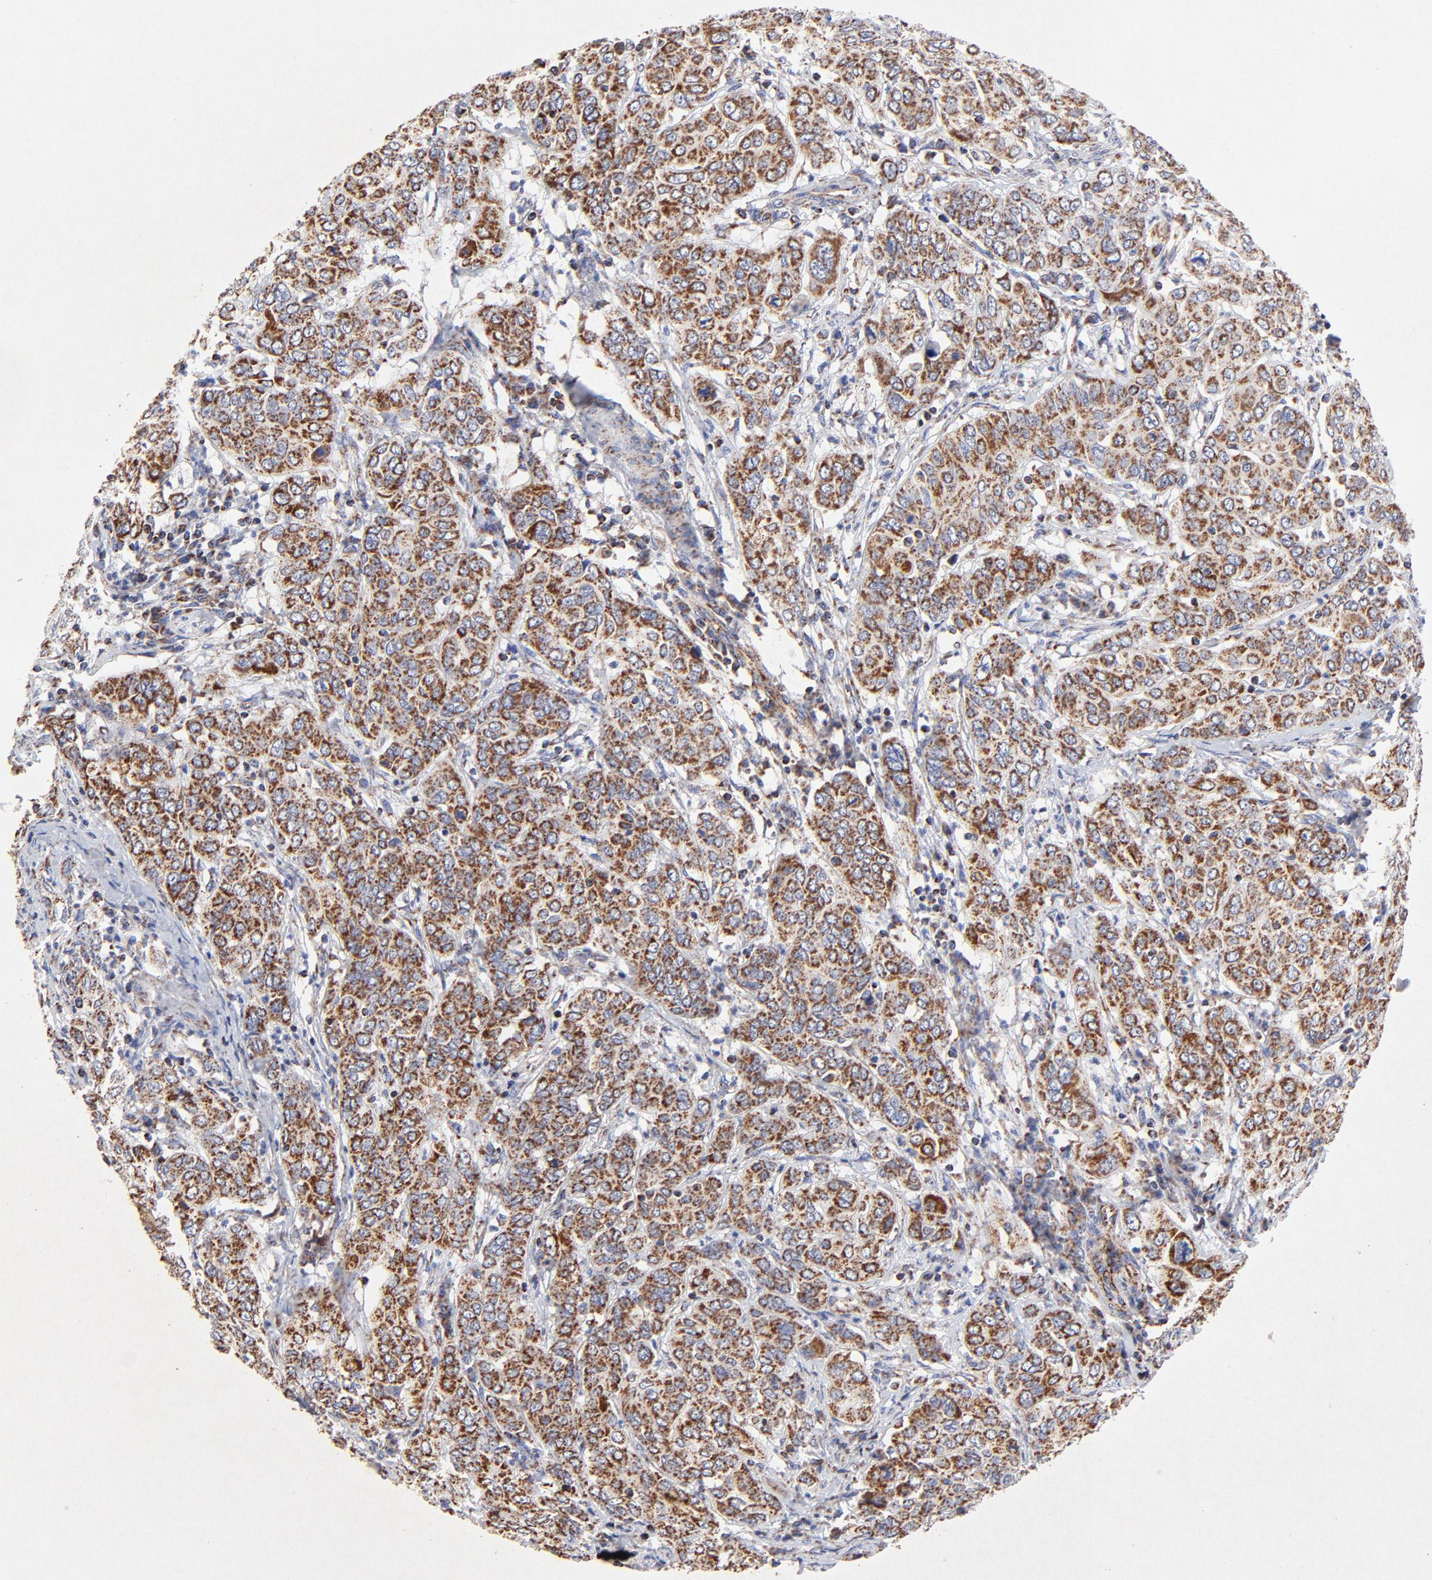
{"staining": {"intensity": "moderate", "quantity": ">75%", "location": "cytoplasmic/membranous"}, "tissue": "cervical cancer", "cell_type": "Tumor cells", "image_type": "cancer", "snomed": [{"axis": "morphology", "description": "Squamous cell carcinoma, NOS"}, {"axis": "topography", "description": "Cervix"}], "caption": "Squamous cell carcinoma (cervical) stained for a protein (brown) displays moderate cytoplasmic/membranous positive expression in approximately >75% of tumor cells.", "gene": "SSBP1", "patient": {"sex": "female", "age": 38}}